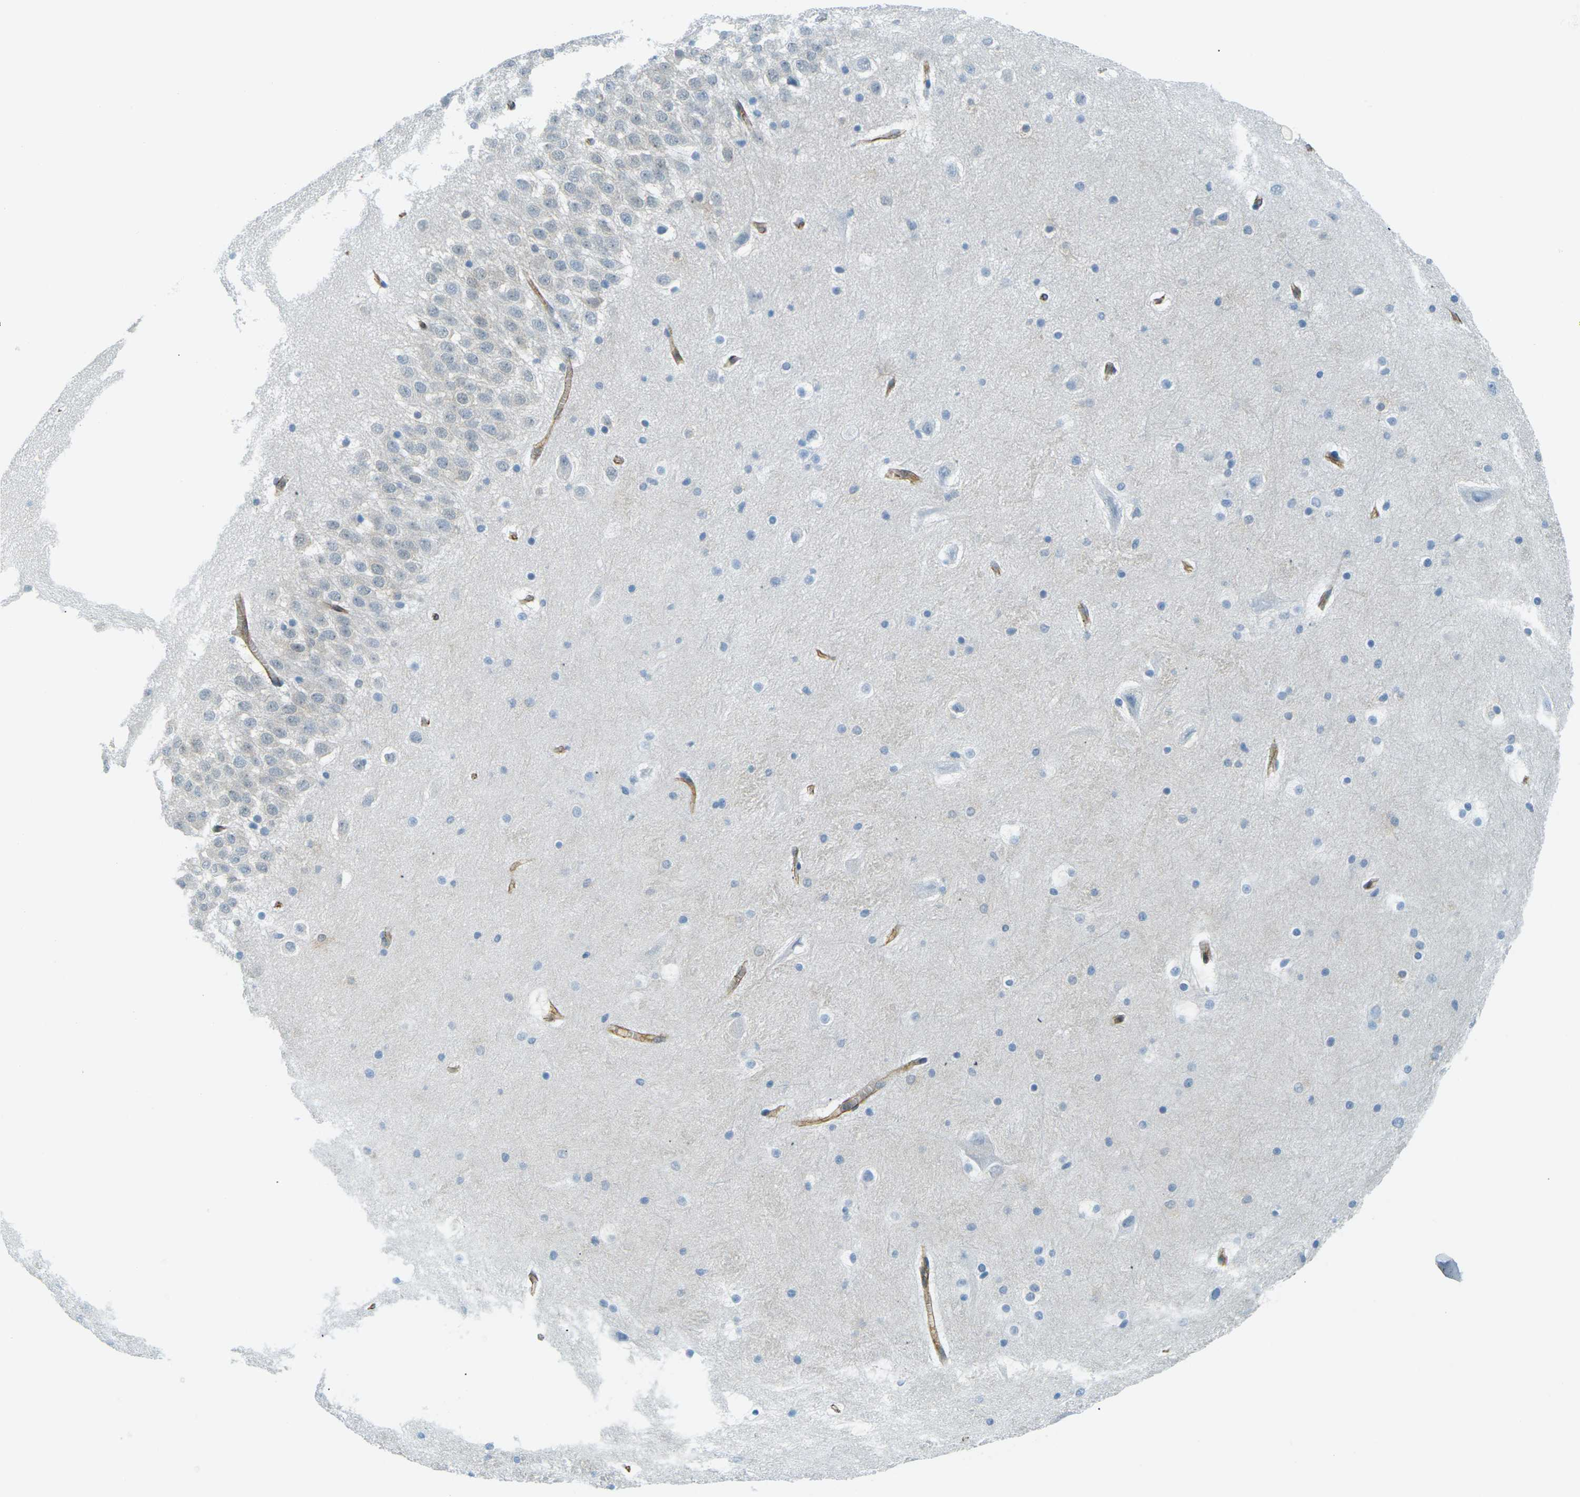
{"staining": {"intensity": "weak", "quantity": "<25%", "location": "cytoplasmic/membranous"}, "tissue": "hippocampus", "cell_type": "Glial cells", "image_type": "normal", "snomed": [{"axis": "morphology", "description": "Normal tissue, NOS"}, {"axis": "topography", "description": "Hippocampus"}], "caption": "This is a image of immunohistochemistry (IHC) staining of normal hippocampus, which shows no positivity in glial cells. (Immunohistochemistry, brightfield microscopy, high magnification).", "gene": "OCLN", "patient": {"sex": "male", "age": 45}}